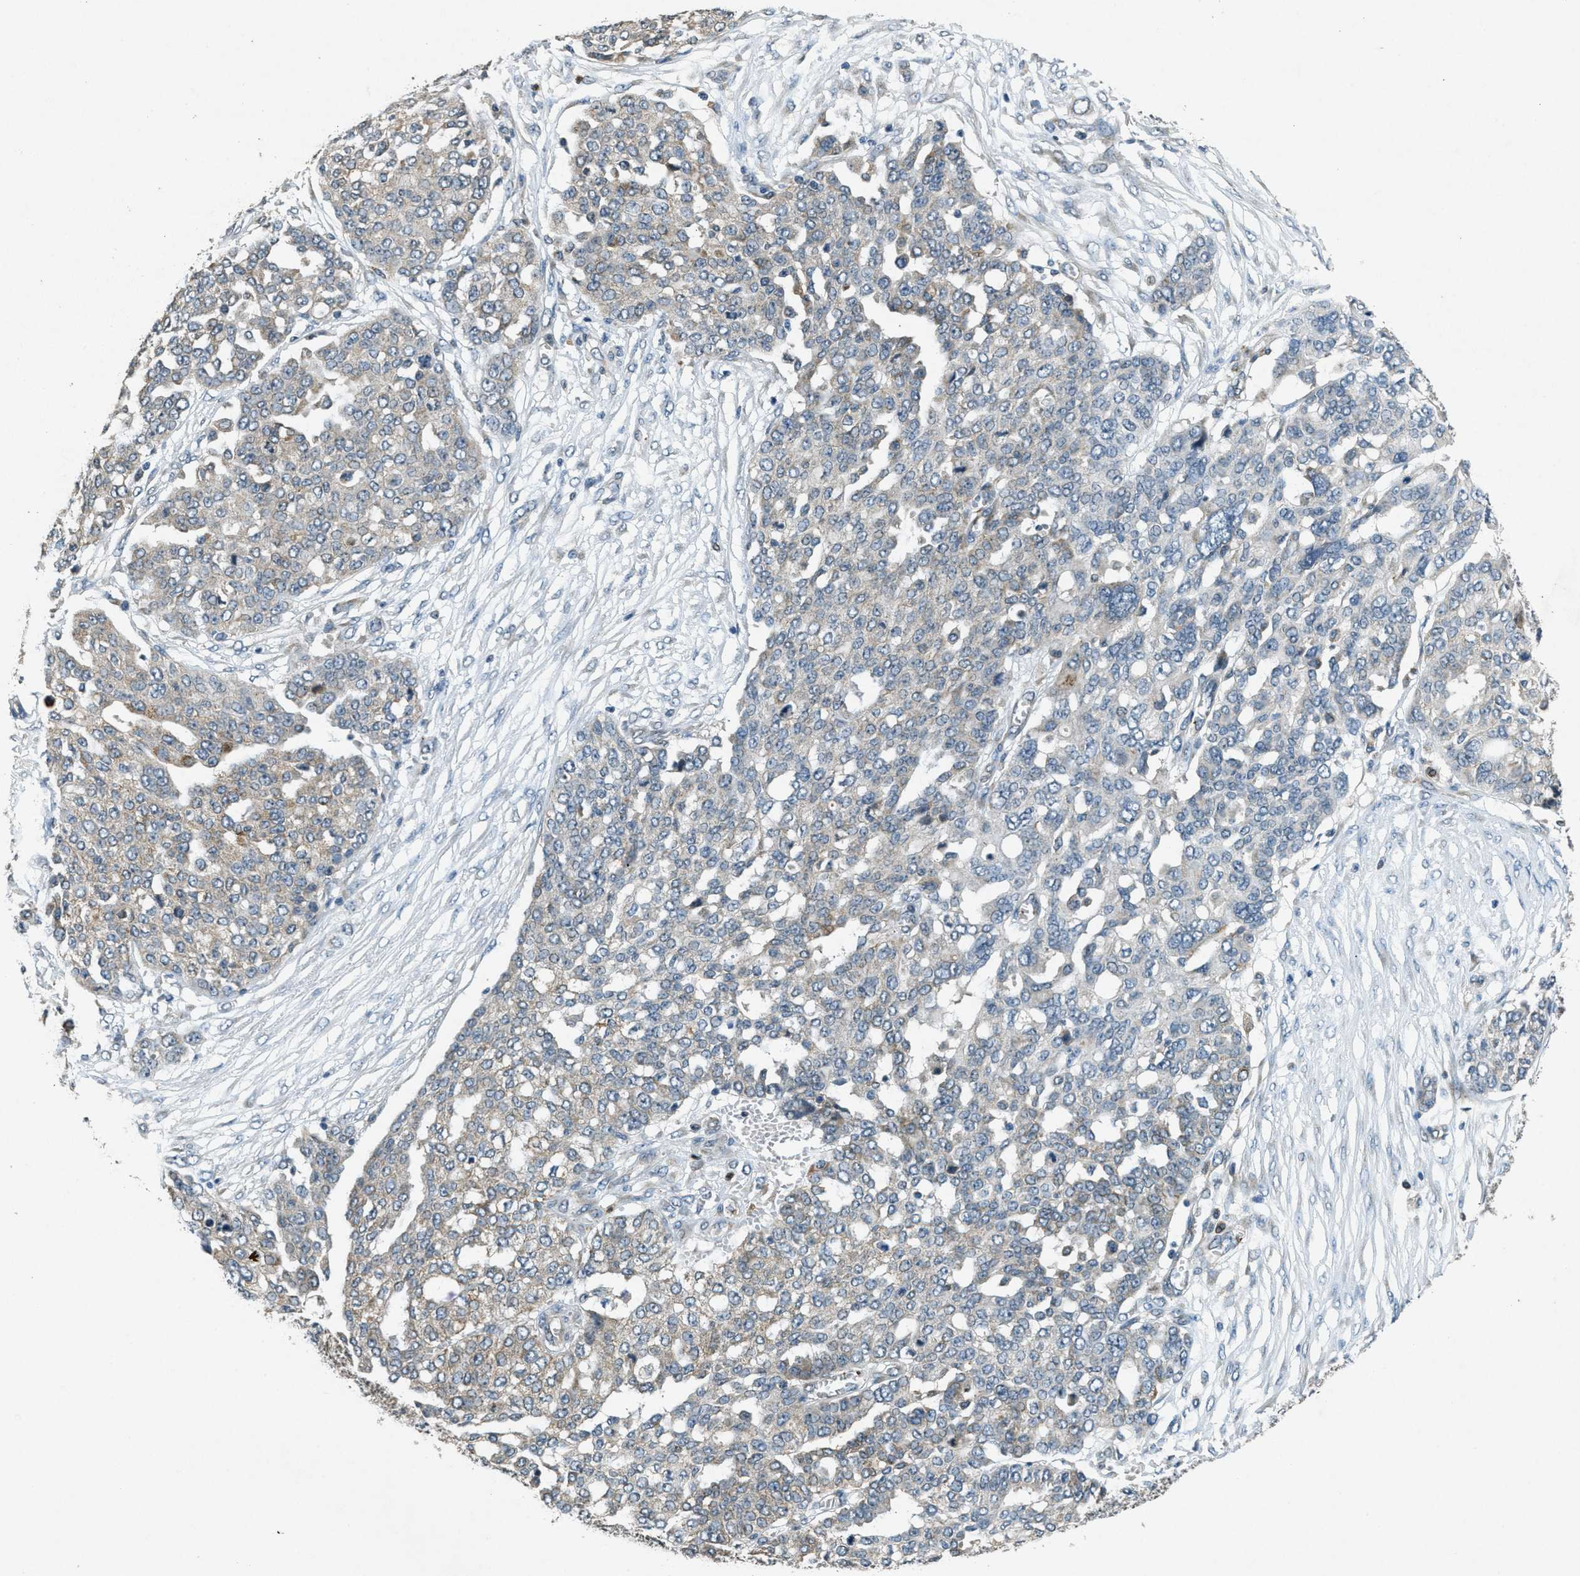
{"staining": {"intensity": "weak", "quantity": "<25%", "location": "cytoplasmic/membranous"}, "tissue": "ovarian cancer", "cell_type": "Tumor cells", "image_type": "cancer", "snomed": [{"axis": "morphology", "description": "Cystadenocarcinoma, serous, NOS"}, {"axis": "topography", "description": "Soft tissue"}, {"axis": "topography", "description": "Ovary"}], "caption": "High power microscopy histopathology image of an immunohistochemistry micrograph of serous cystadenocarcinoma (ovarian), revealing no significant positivity in tumor cells. (Stains: DAB IHC with hematoxylin counter stain, Microscopy: brightfield microscopy at high magnification).", "gene": "RAB3D", "patient": {"sex": "female", "age": 57}}